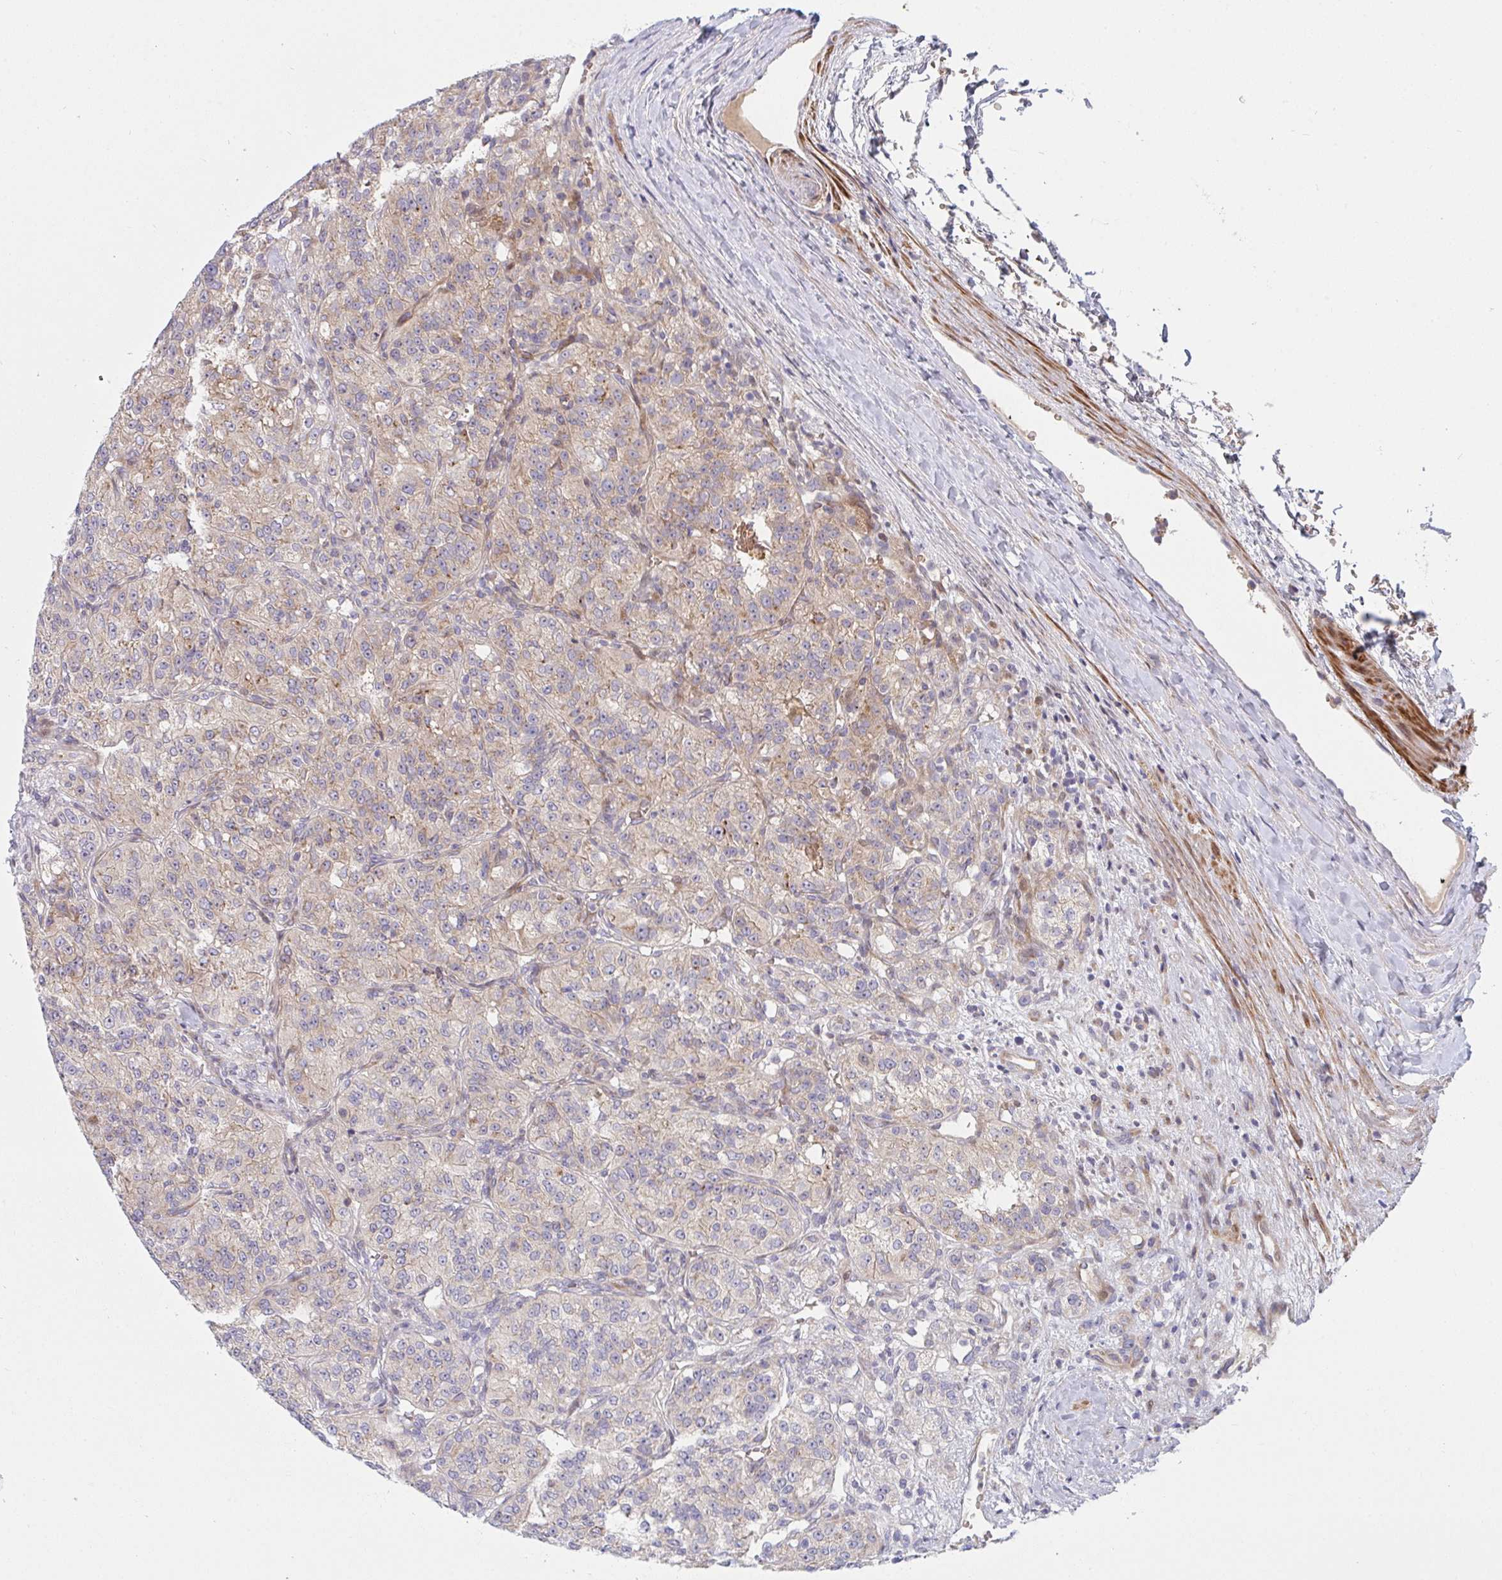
{"staining": {"intensity": "weak", "quantity": "<25%", "location": "cytoplasmic/membranous"}, "tissue": "renal cancer", "cell_type": "Tumor cells", "image_type": "cancer", "snomed": [{"axis": "morphology", "description": "Adenocarcinoma, NOS"}, {"axis": "topography", "description": "Kidney"}], "caption": "The image shows no staining of tumor cells in renal cancer.", "gene": "TNFSF4", "patient": {"sex": "female", "age": 63}}